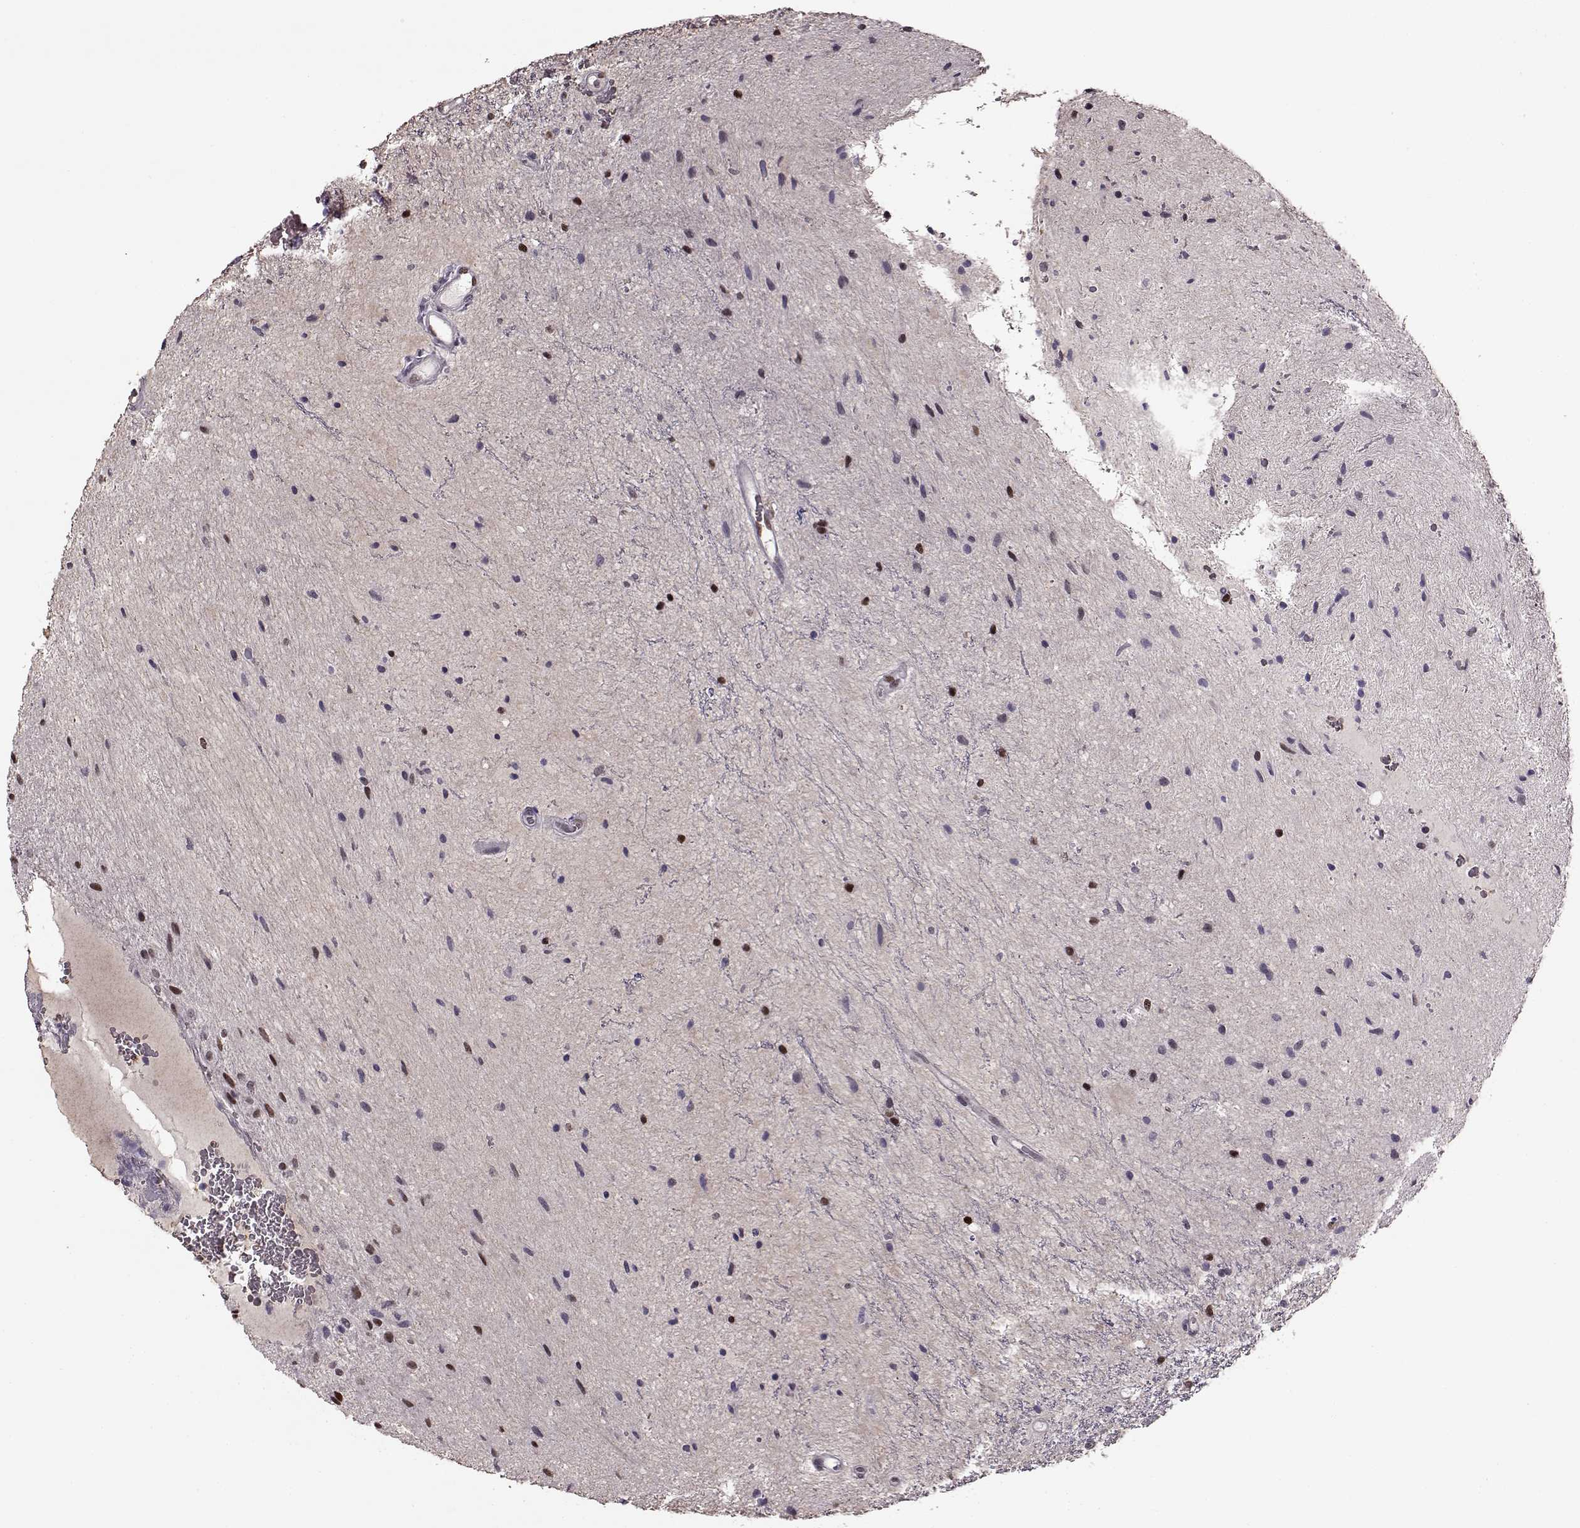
{"staining": {"intensity": "strong", "quantity": "25%-75%", "location": "nuclear"}, "tissue": "glioma", "cell_type": "Tumor cells", "image_type": "cancer", "snomed": [{"axis": "morphology", "description": "Glioma, malignant, Low grade"}, {"axis": "topography", "description": "Cerebellum"}], "caption": "Protein expression analysis of glioma exhibits strong nuclear staining in approximately 25%-75% of tumor cells.", "gene": "FTO", "patient": {"sex": "female", "age": 14}}